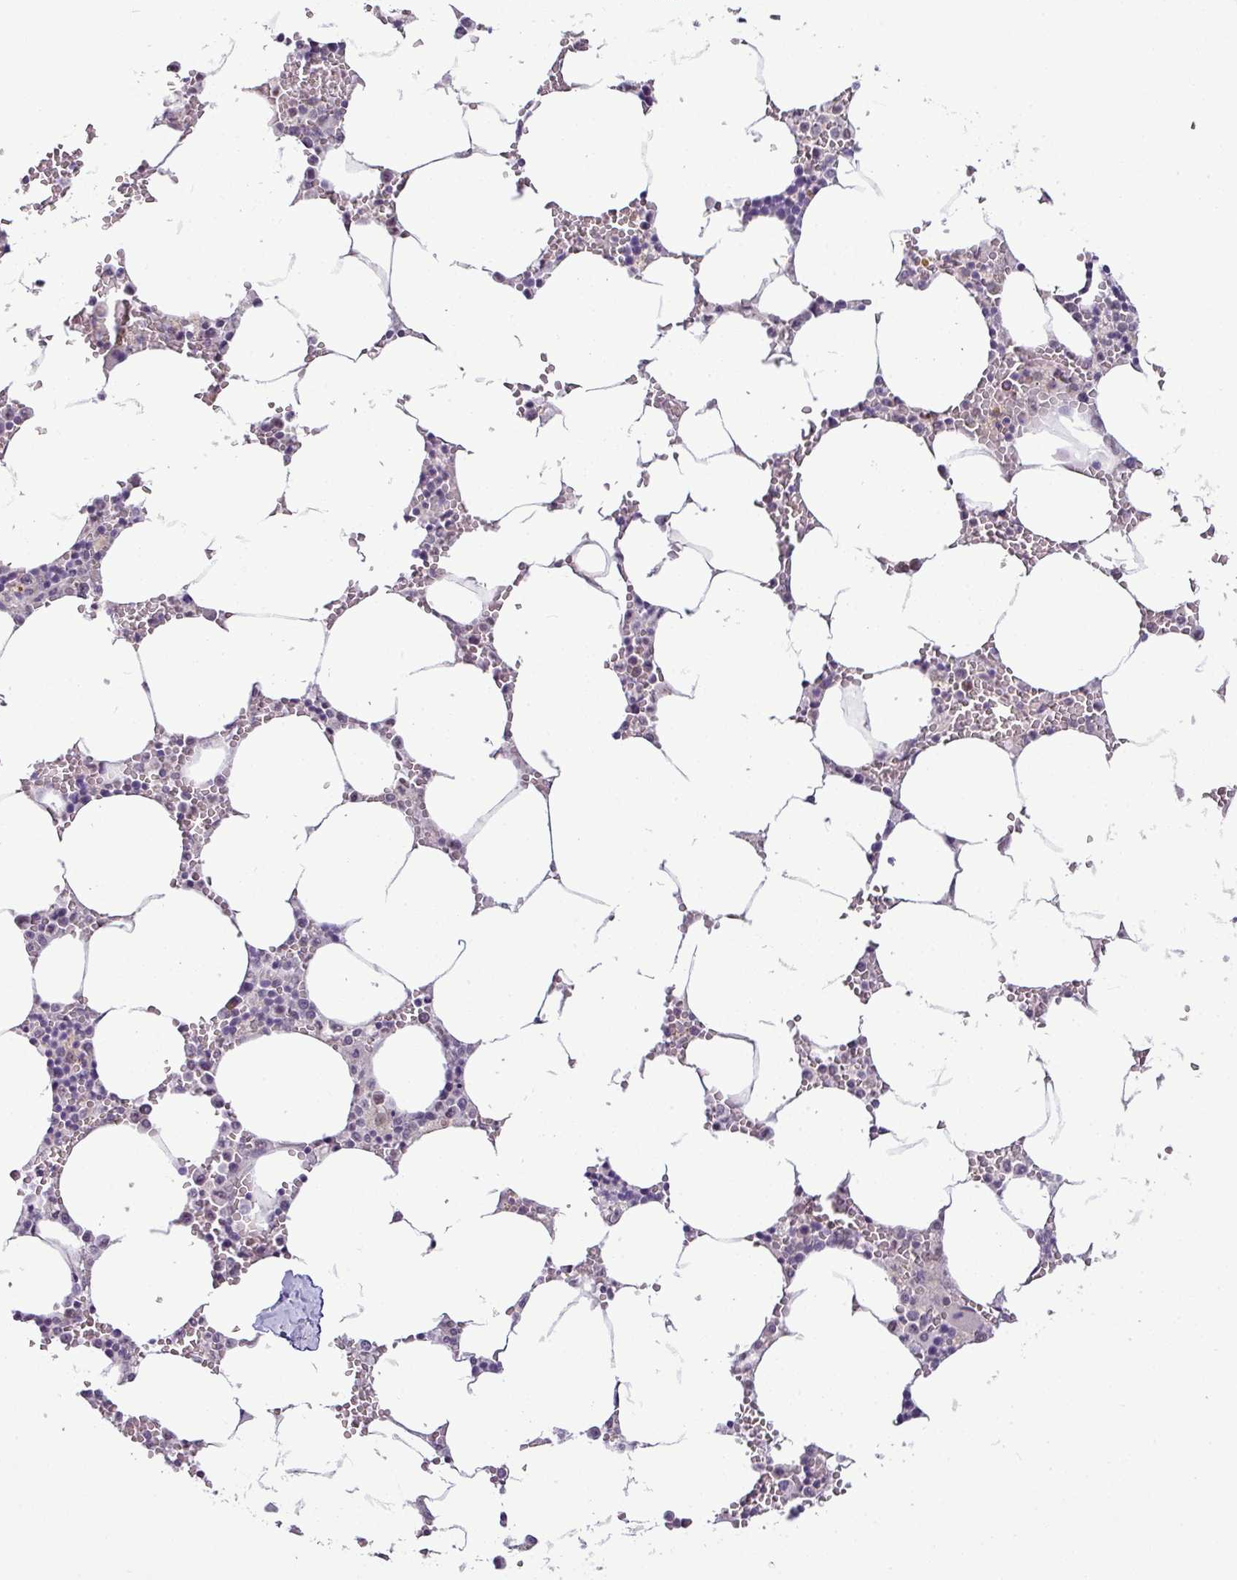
{"staining": {"intensity": "negative", "quantity": "none", "location": "none"}, "tissue": "bone marrow", "cell_type": "Hematopoietic cells", "image_type": "normal", "snomed": [{"axis": "morphology", "description": "Normal tissue, NOS"}, {"axis": "topography", "description": "Bone marrow"}], "caption": "IHC photomicrograph of normal bone marrow stained for a protein (brown), which demonstrates no positivity in hematopoietic cells.", "gene": "ZNF217", "patient": {"sex": "male", "age": 70}}